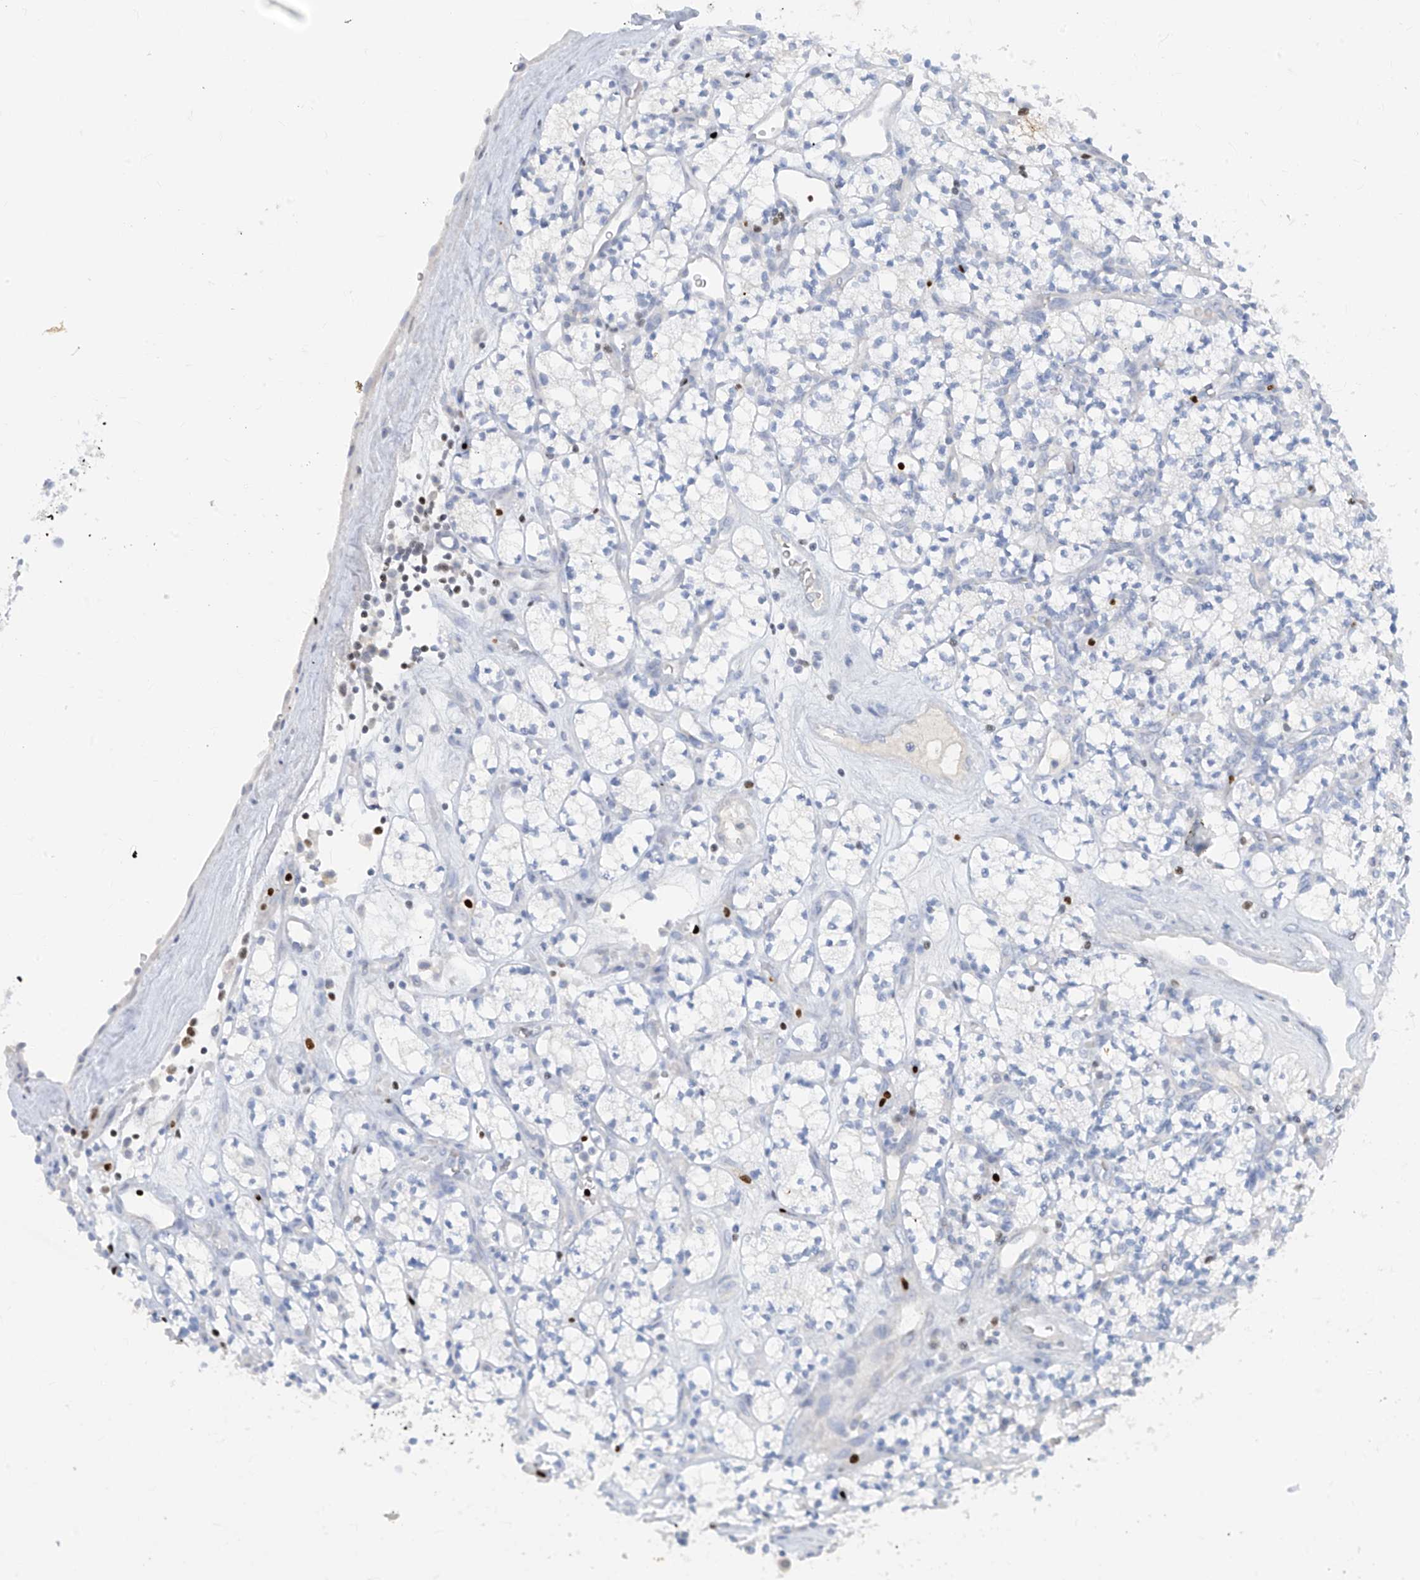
{"staining": {"intensity": "negative", "quantity": "none", "location": "none"}, "tissue": "renal cancer", "cell_type": "Tumor cells", "image_type": "cancer", "snomed": [{"axis": "morphology", "description": "Adenocarcinoma, NOS"}, {"axis": "topography", "description": "Kidney"}], "caption": "Protein analysis of renal cancer shows no significant staining in tumor cells.", "gene": "TBX21", "patient": {"sex": "male", "age": 77}}